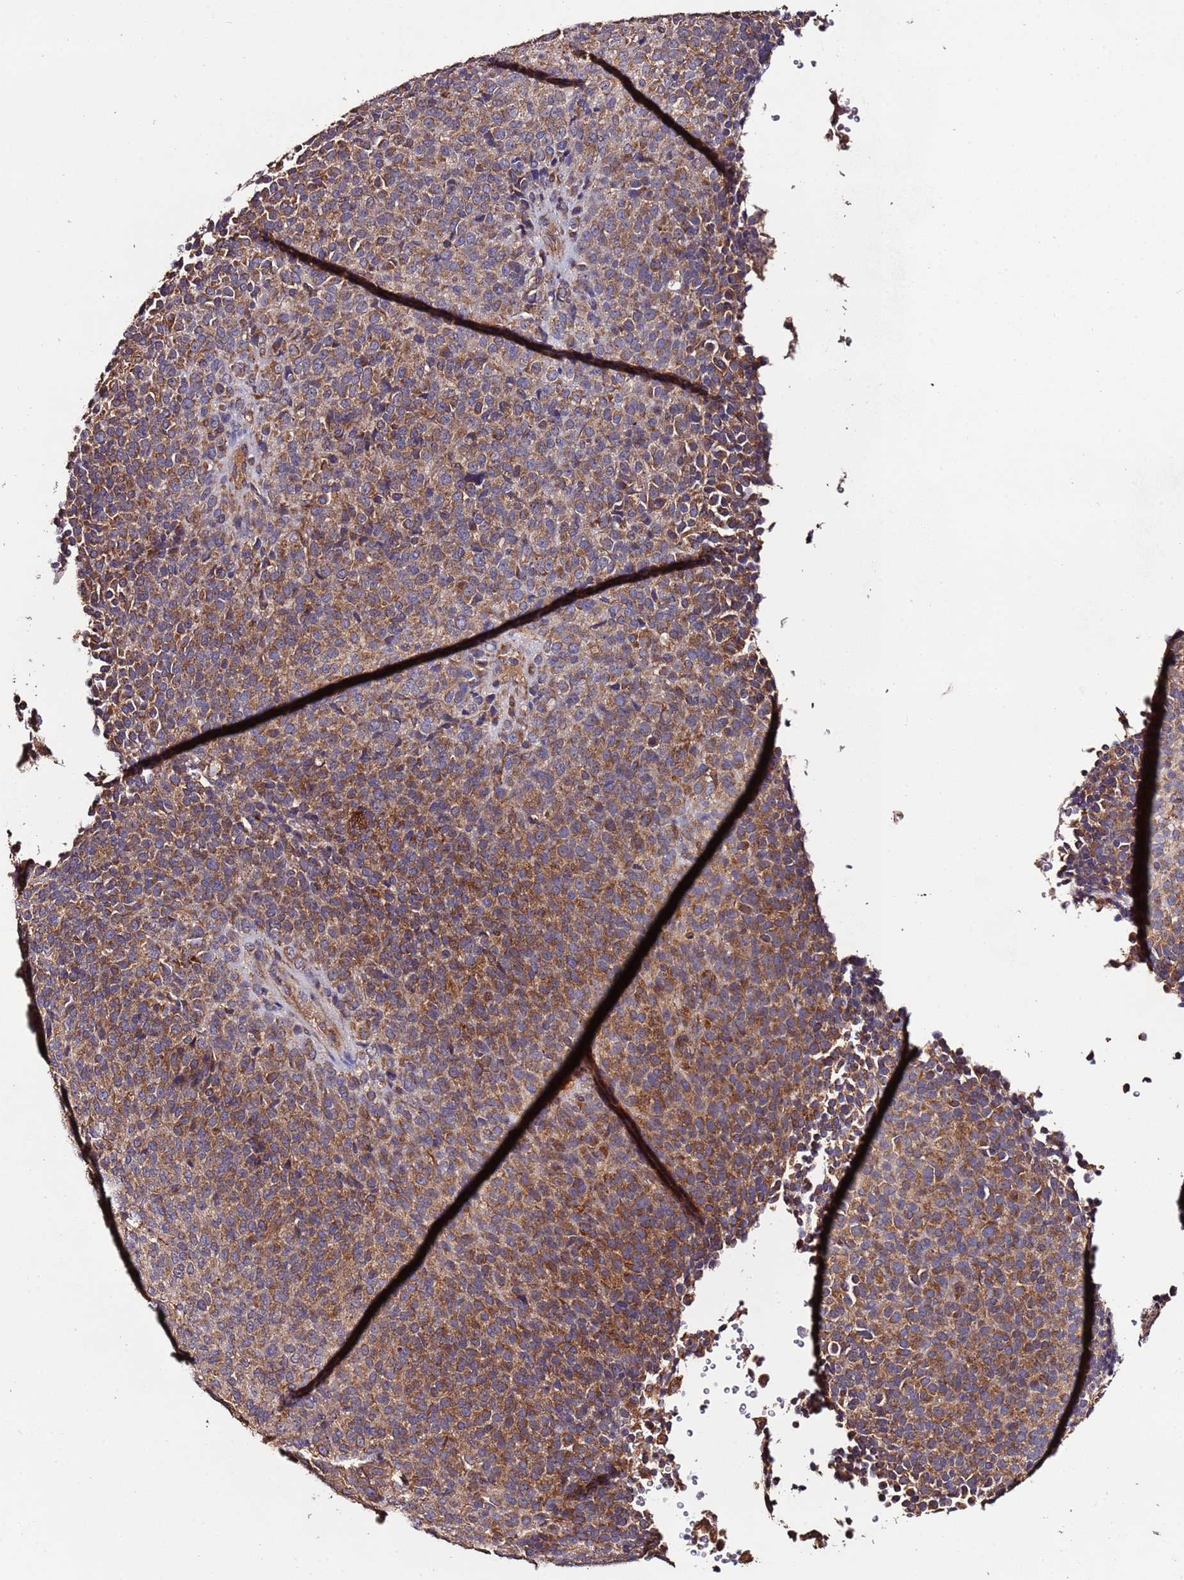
{"staining": {"intensity": "moderate", "quantity": "25%-75%", "location": "cytoplasmic/membranous"}, "tissue": "melanoma", "cell_type": "Tumor cells", "image_type": "cancer", "snomed": [{"axis": "morphology", "description": "Malignant melanoma, Metastatic site"}, {"axis": "topography", "description": "Brain"}], "caption": "Immunohistochemical staining of malignant melanoma (metastatic site) demonstrates medium levels of moderate cytoplasmic/membranous expression in about 25%-75% of tumor cells.", "gene": "RPS15A", "patient": {"sex": "female", "age": 56}}